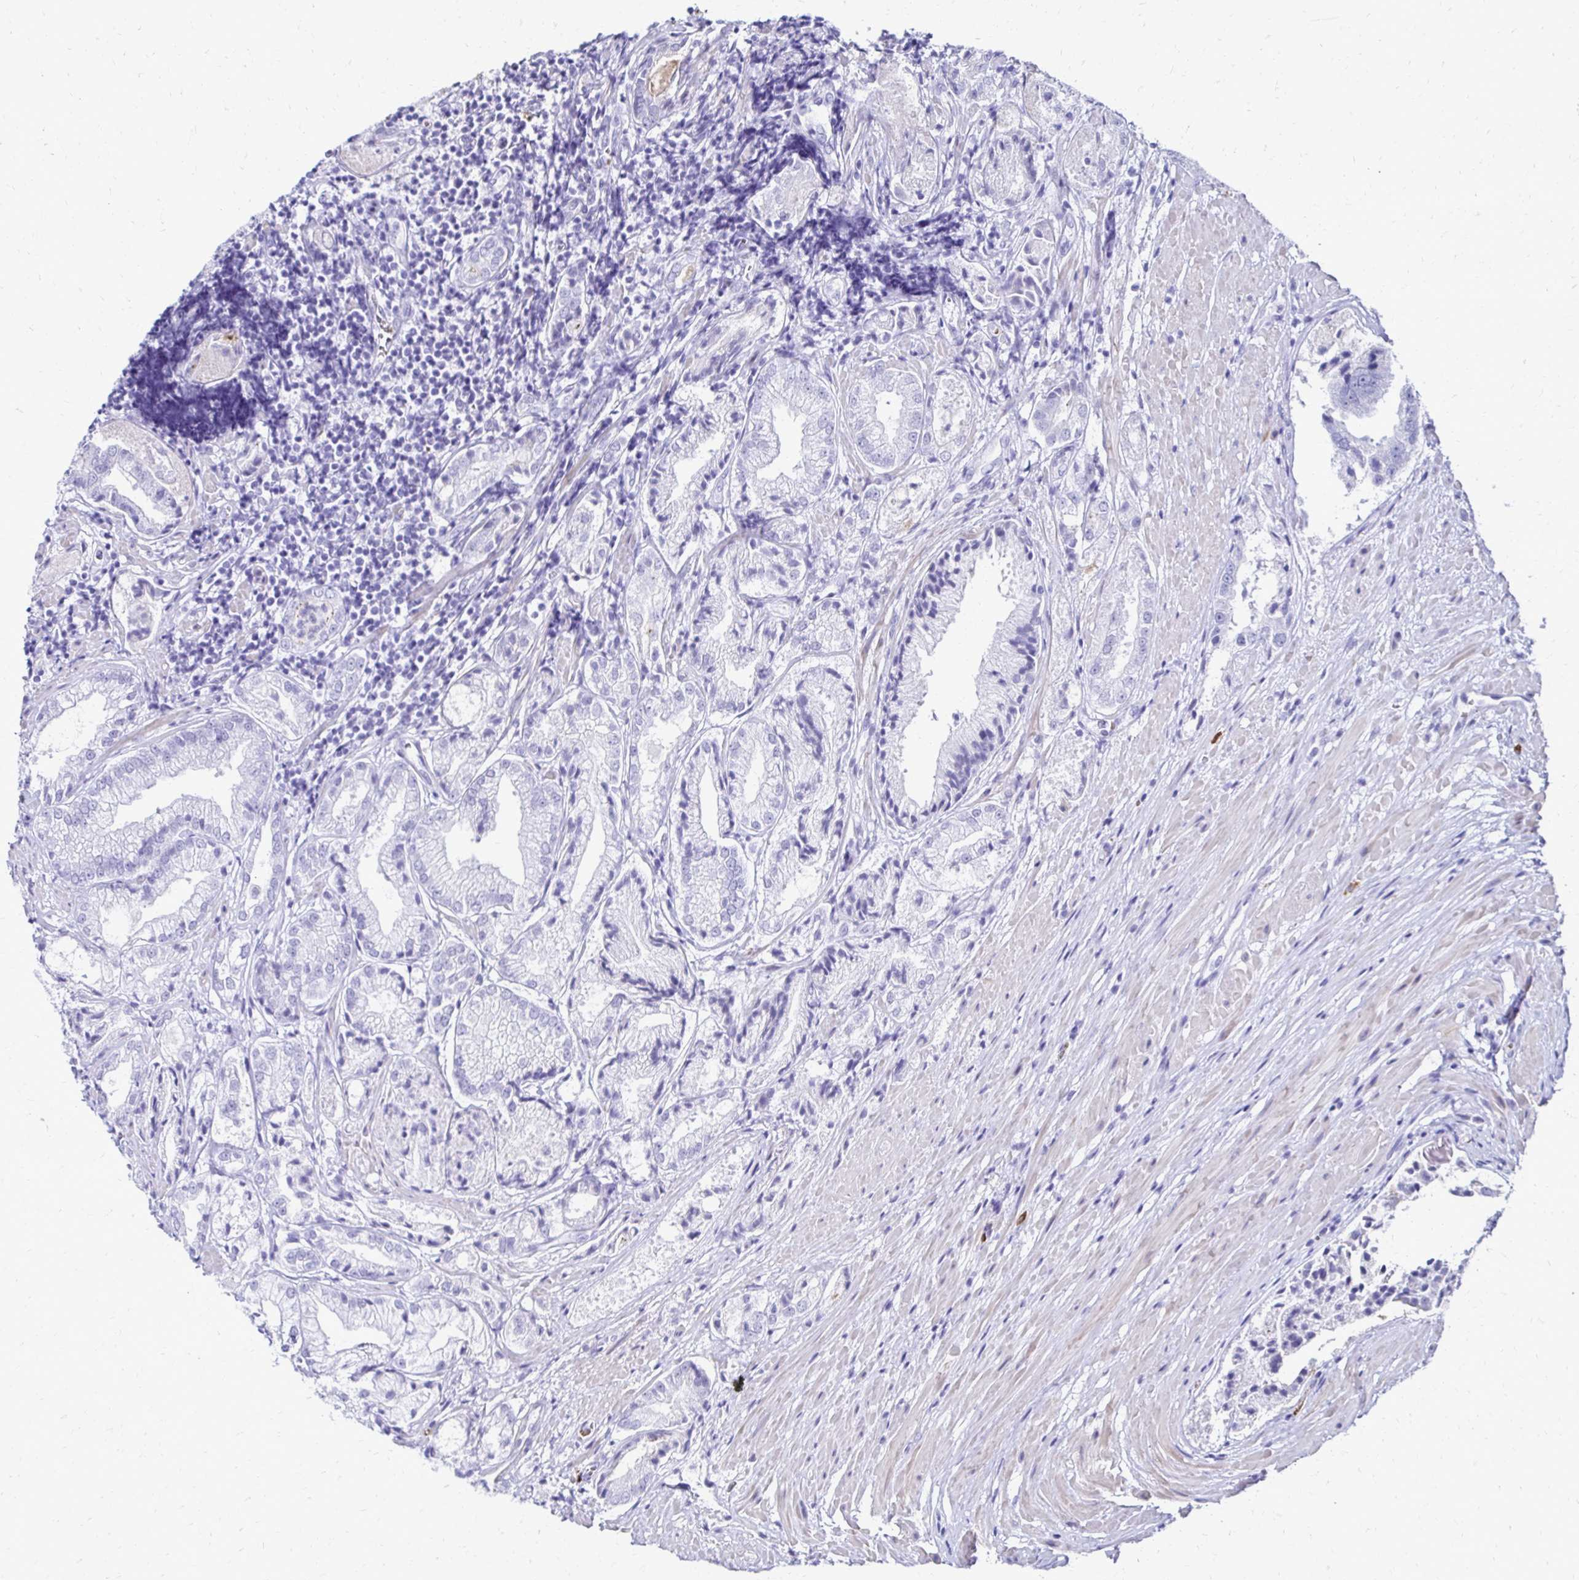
{"staining": {"intensity": "negative", "quantity": "none", "location": "none"}, "tissue": "prostate cancer", "cell_type": "Tumor cells", "image_type": "cancer", "snomed": [{"axis": "morphology", "description": "Adenocarcinoma, High grade"}, {"axis": "topography", "description": "Prostate"}], "caption": "Photomicrograph shows no significant protein positivity in tumor cells of prostate high-grade adenocarcinoma.", "gene": "RHBDL3", "patient": {"sex": "male", "age": 61}}